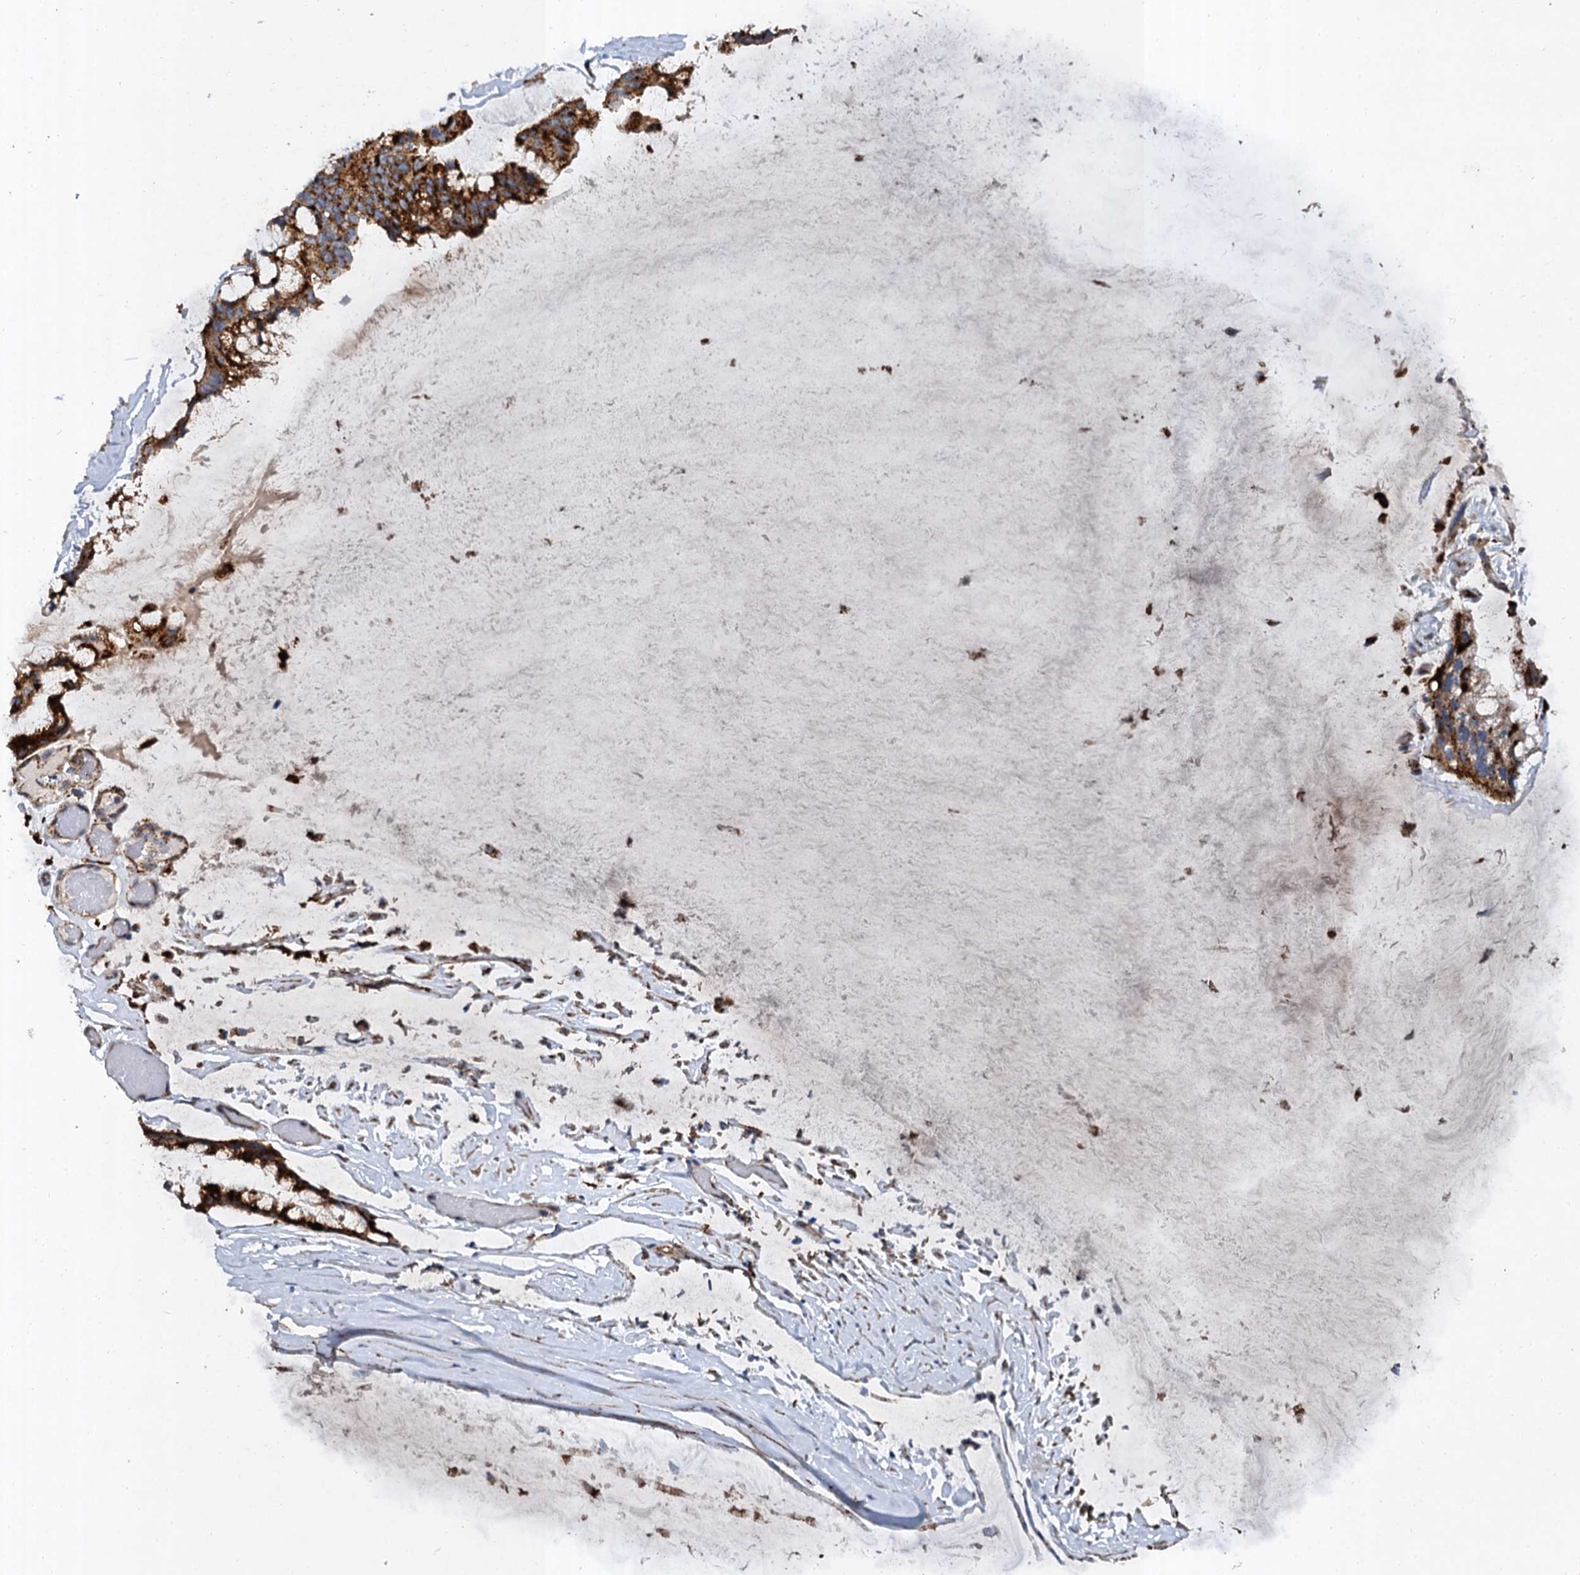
{"staining": {"intensity": "strong", "quantity": ">75%", "location": "cytoplasmic/membranous"}, "tissue": "ovarian cancer", "cell_type": "Tumor cells", "image_type": "cancer", "snomed": [{"axis": "morphology", "description": "Cystadenocarcinoma, mucinous, NOS"}, {"axis": "topography", "description": "Ovary"}], "caption": "Strong cytoplasmic/membranous protein positivity is present in about >75% of tumor cells in ovarian cancer.", "gene": "GBA1", "patient": {"sex": "female", "age": 39}}